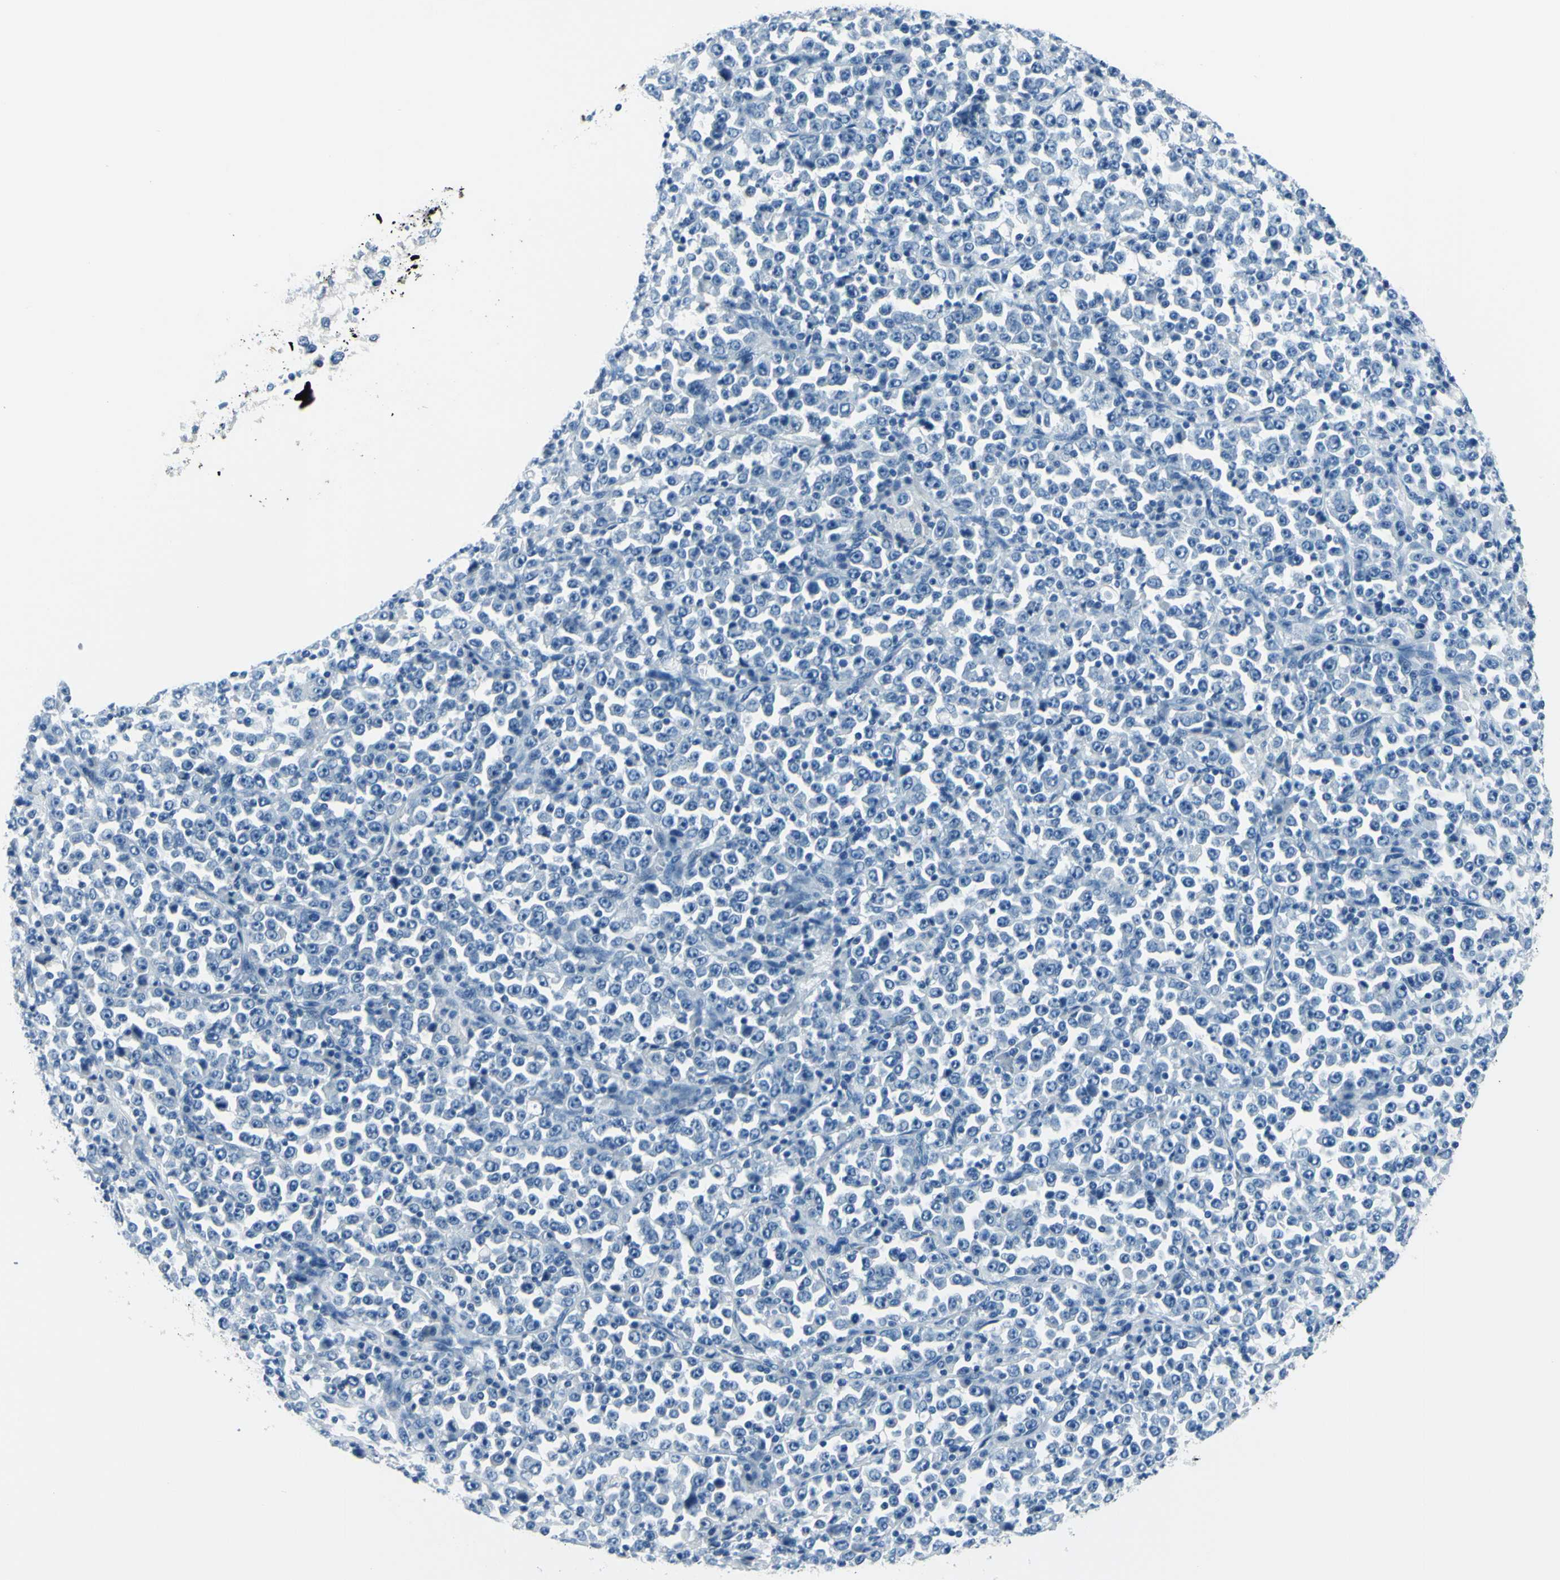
{"staining": {"intensity": "negative", "quantity": "none", "location": "none"}, "tissue": "stomach cancer", "cell_type": "Tumor cells", "image_type": "cancer", "snomed": [{"axis": "morphology", "description": "Normal tissue, NOS"}, {"axis": "morphology", "description": "Adenocarcinoma, NOS"}, {"axis": "topography", "description": "Stomach, upper"}, {"axis": "topography", "description": "Stomach"}], "caption": "IHC image of neoplastic tissue: human stomach adenocarcinoma stained with DAB shows no significant protein staining in tumor cells.", "gene": "CDH15", "patient": {"sex": "male", "age": 59}}